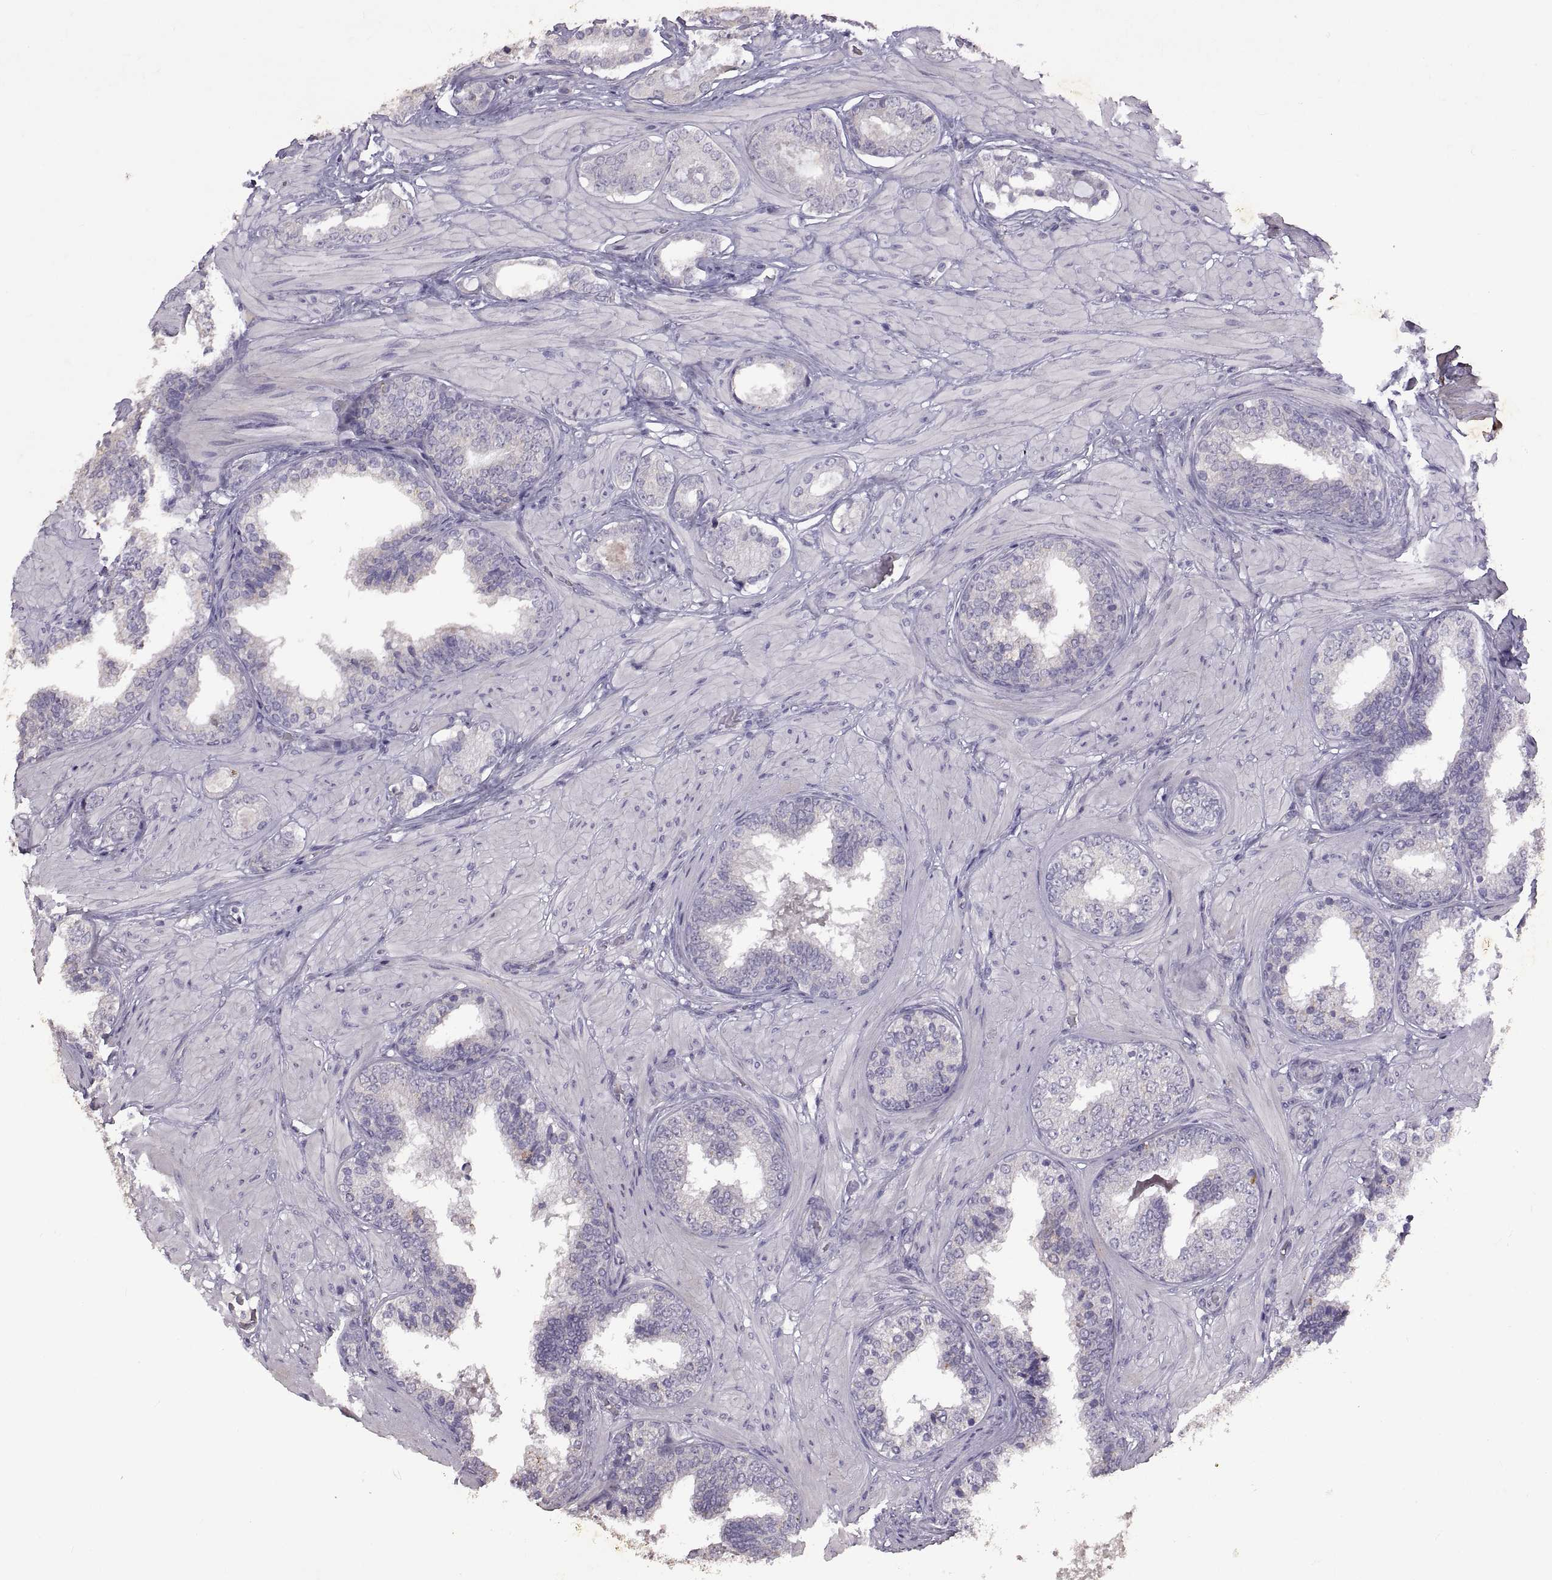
{"staining": {"intensity": "negative", "quantity": "none", "location": "none"}, "tissue": "prostate cancer", "cell_type": "Tumor cells", "image_type": "cancer", "snomed": [{"axis": "morphology", "description": "Adenocarcinoma, Low grade"}, {"axis": "topography", "description": "Prostate"}], "caption": "Immunohistochemical staining of prostate cancer (adenocarcinoma (low-grade)) exhibits no significant staining in tumor cells.", "gene": "DEFB136", "patient": {"sex": "male", "age": 60}}